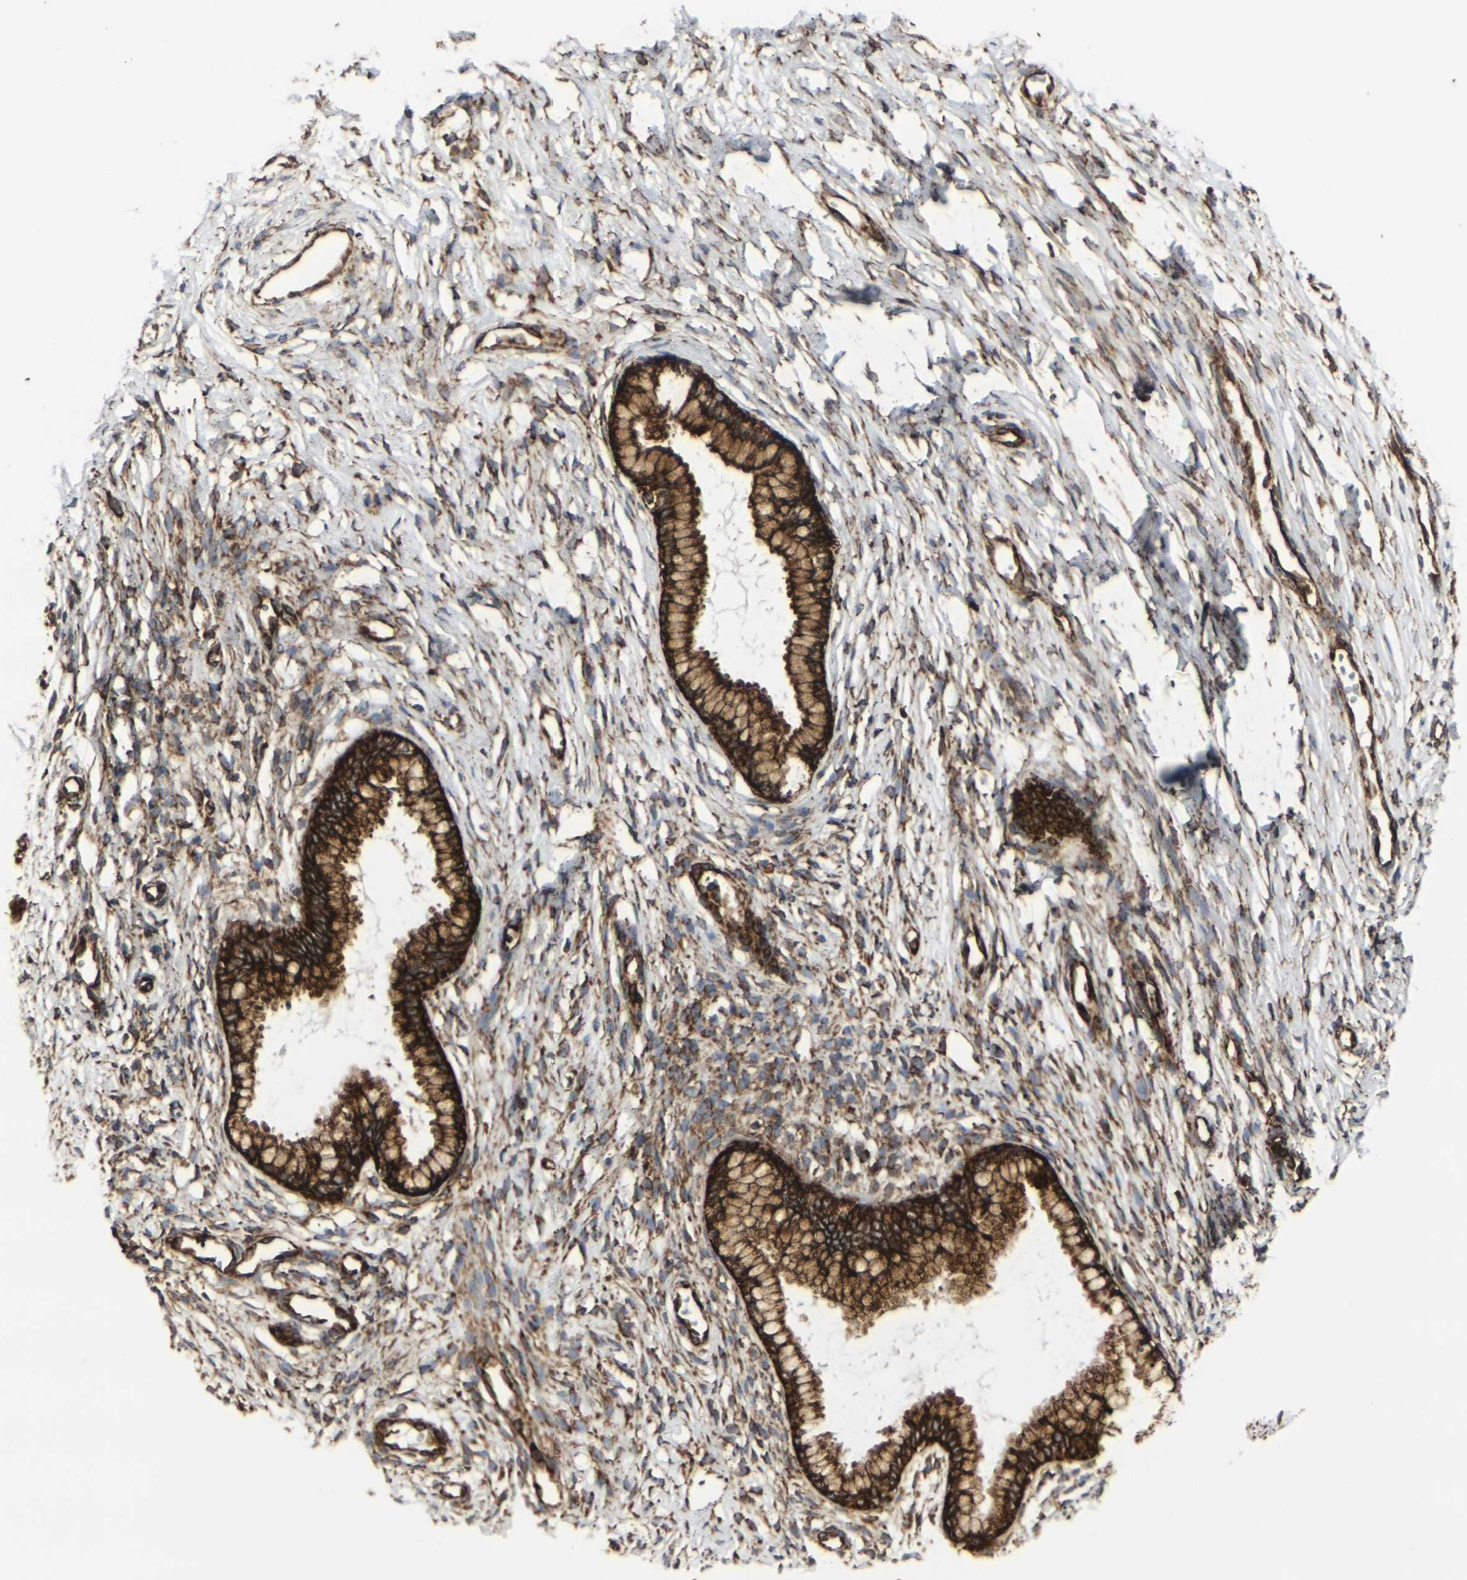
{"staining": {"intensity": "strong", "quantity": ">75%", "location": "cytoplasmic/membranous"}, "tissue": "cervix", "cell_type": "Glandular cells", "image_type": "normal", "snomed": [{"axis": "morphology", "description": "Normal tissue, NOS"}, {"axis": "topography", "description": "Cervix"}], "caption": "A high amount of strong cytoplasmic/membranous expression is identified in approximately >75% of glandular cells in unremarkable cervix.", "gene": "MARCHF2", "patient": {"sex": "female", "age": 65}}